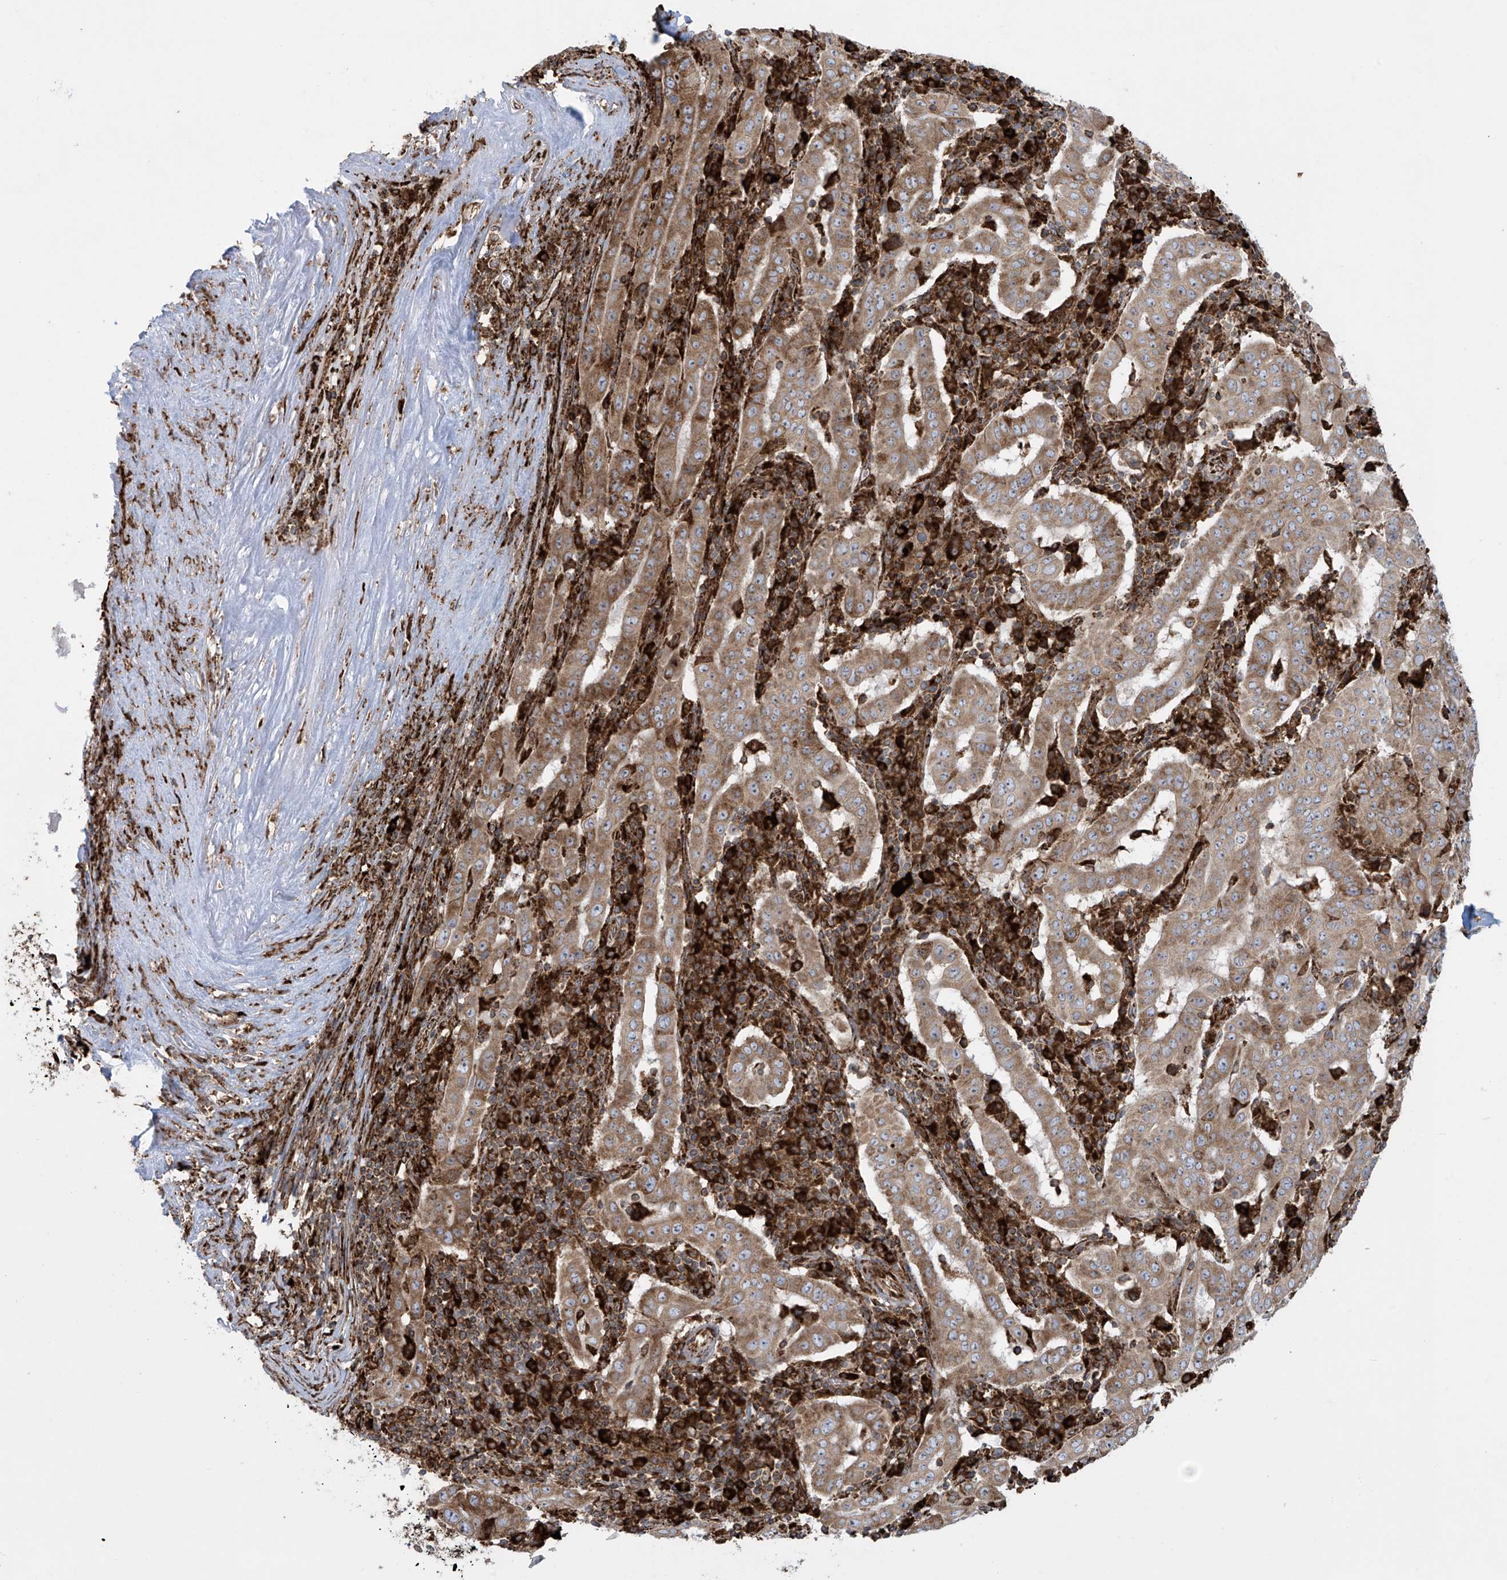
{"staining": {"intensity": "moderate", "quantity": ">75%", "location": "cytoplasmic/membranous"}, "tissue": "pancreatic cancer", "cell_type": "Tumor cells", "image_type": "cancer", "snomed": [{"axis": "morphology", "description": "Adenocarcinoma, NOS"}, {"axis": "topography", "description": "Pancreas"}], "caption": "A medium amount of moderate cytoplasmic/membranous expression is appreciated in approximately >75% of tumor cells in adenocarcinoma (pancreatic) tissue.", "gene": "MX1", "patient": {"sex": "male", "age": 63}}